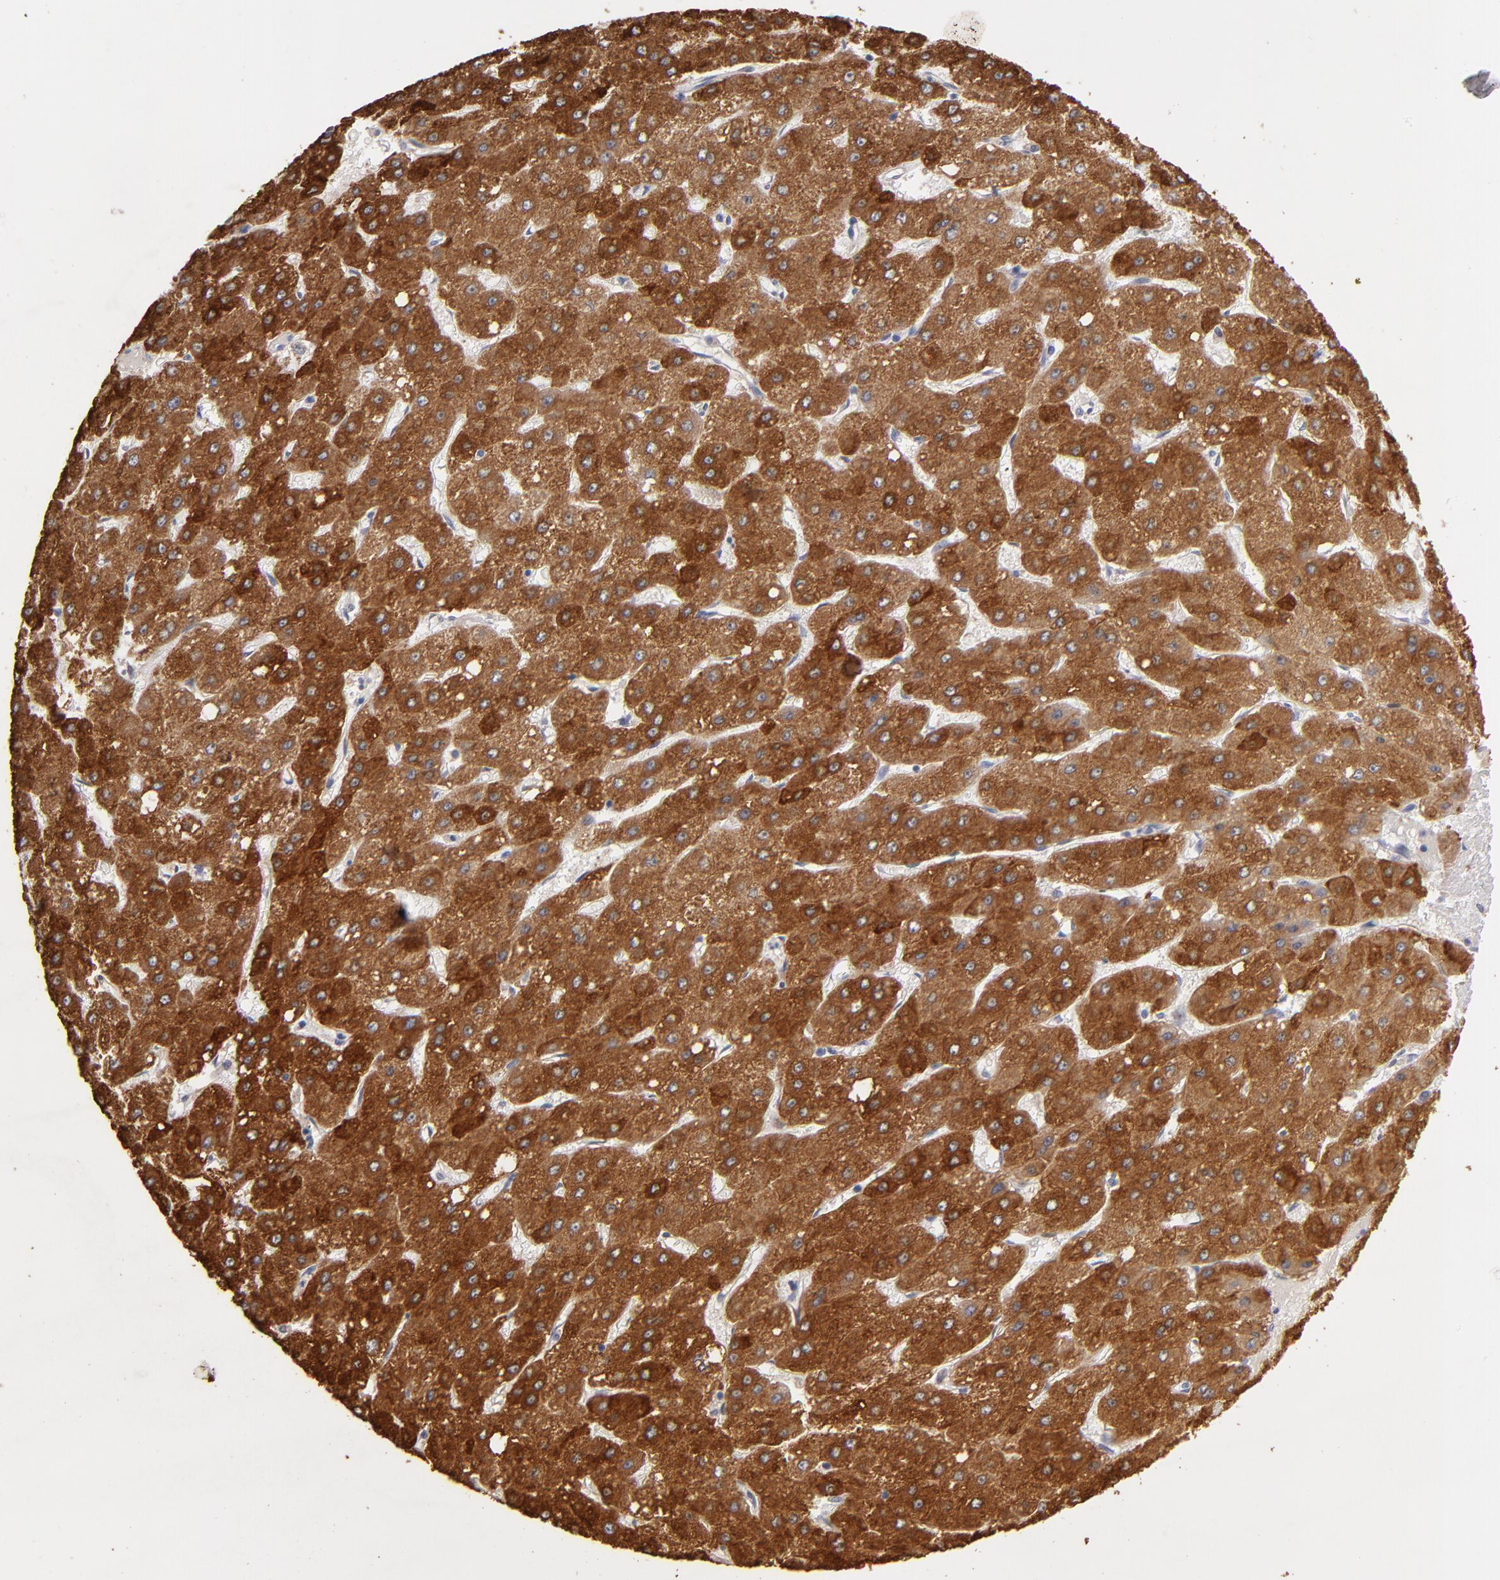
{"staining": {"intensity": "moderate", "quantity": ">75%", "location": "cytoplasmic/membranous"}, "tissue": "liver cancer", "cell_type": "Tumor cells", "image_type": "cancer", "snomed": [{"axis": "morphology", "description": "Carcinoma, Hepatocellular, NOS"}, {"axis": "topography", "description": "Liver"}], "caption": "Liver cancer was stained to show a protein in brown. There is medium levels of moderate cytoplasmic/membranous positivity in about >75% of tumor cells. Using DAB (3,3'-diaminobenzidine) (brown) and hematoxylin (blue) stains, captured at high magnification using brightfield microscopy.", "gene": "PGRMC1", "patient": {"sex": "female", "age": 52}}